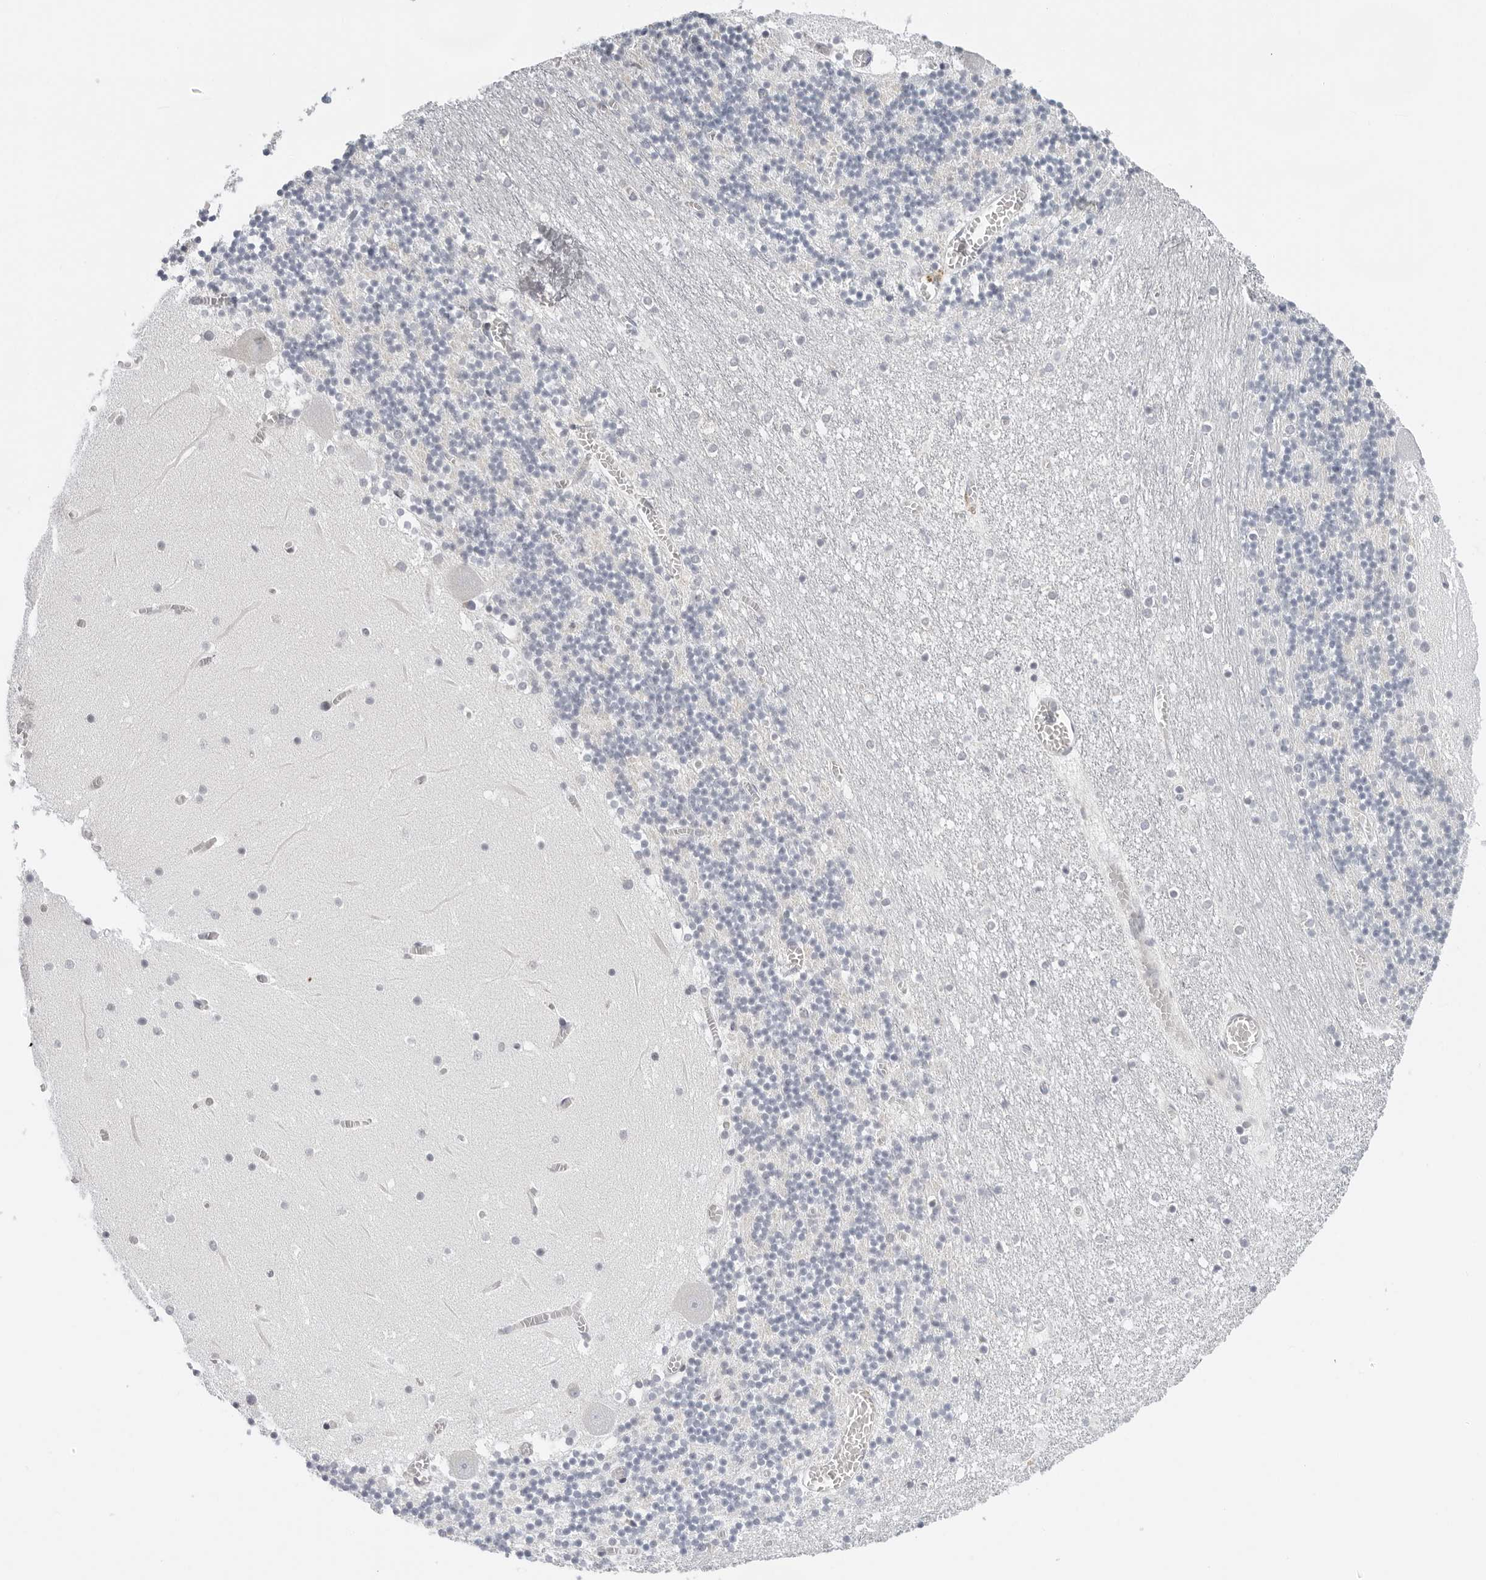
{"staining": {"intensity": "negative", "quantity": "none", "location": "none"}, "tissue": "cerebellum", "cell_type": "Cells in granular layer", "image_type": "normal", "snomed": [{"axis": "morphology", "description": "Normal tissue, NOS"}, {"axis": "topography", "description": "Cerebellum"}], "caption": "The image demonstrates no staining of cells in granular layer in benign cerebellum.", "gene": "CIART", "patient": {"sex": "female", "age": 28}}